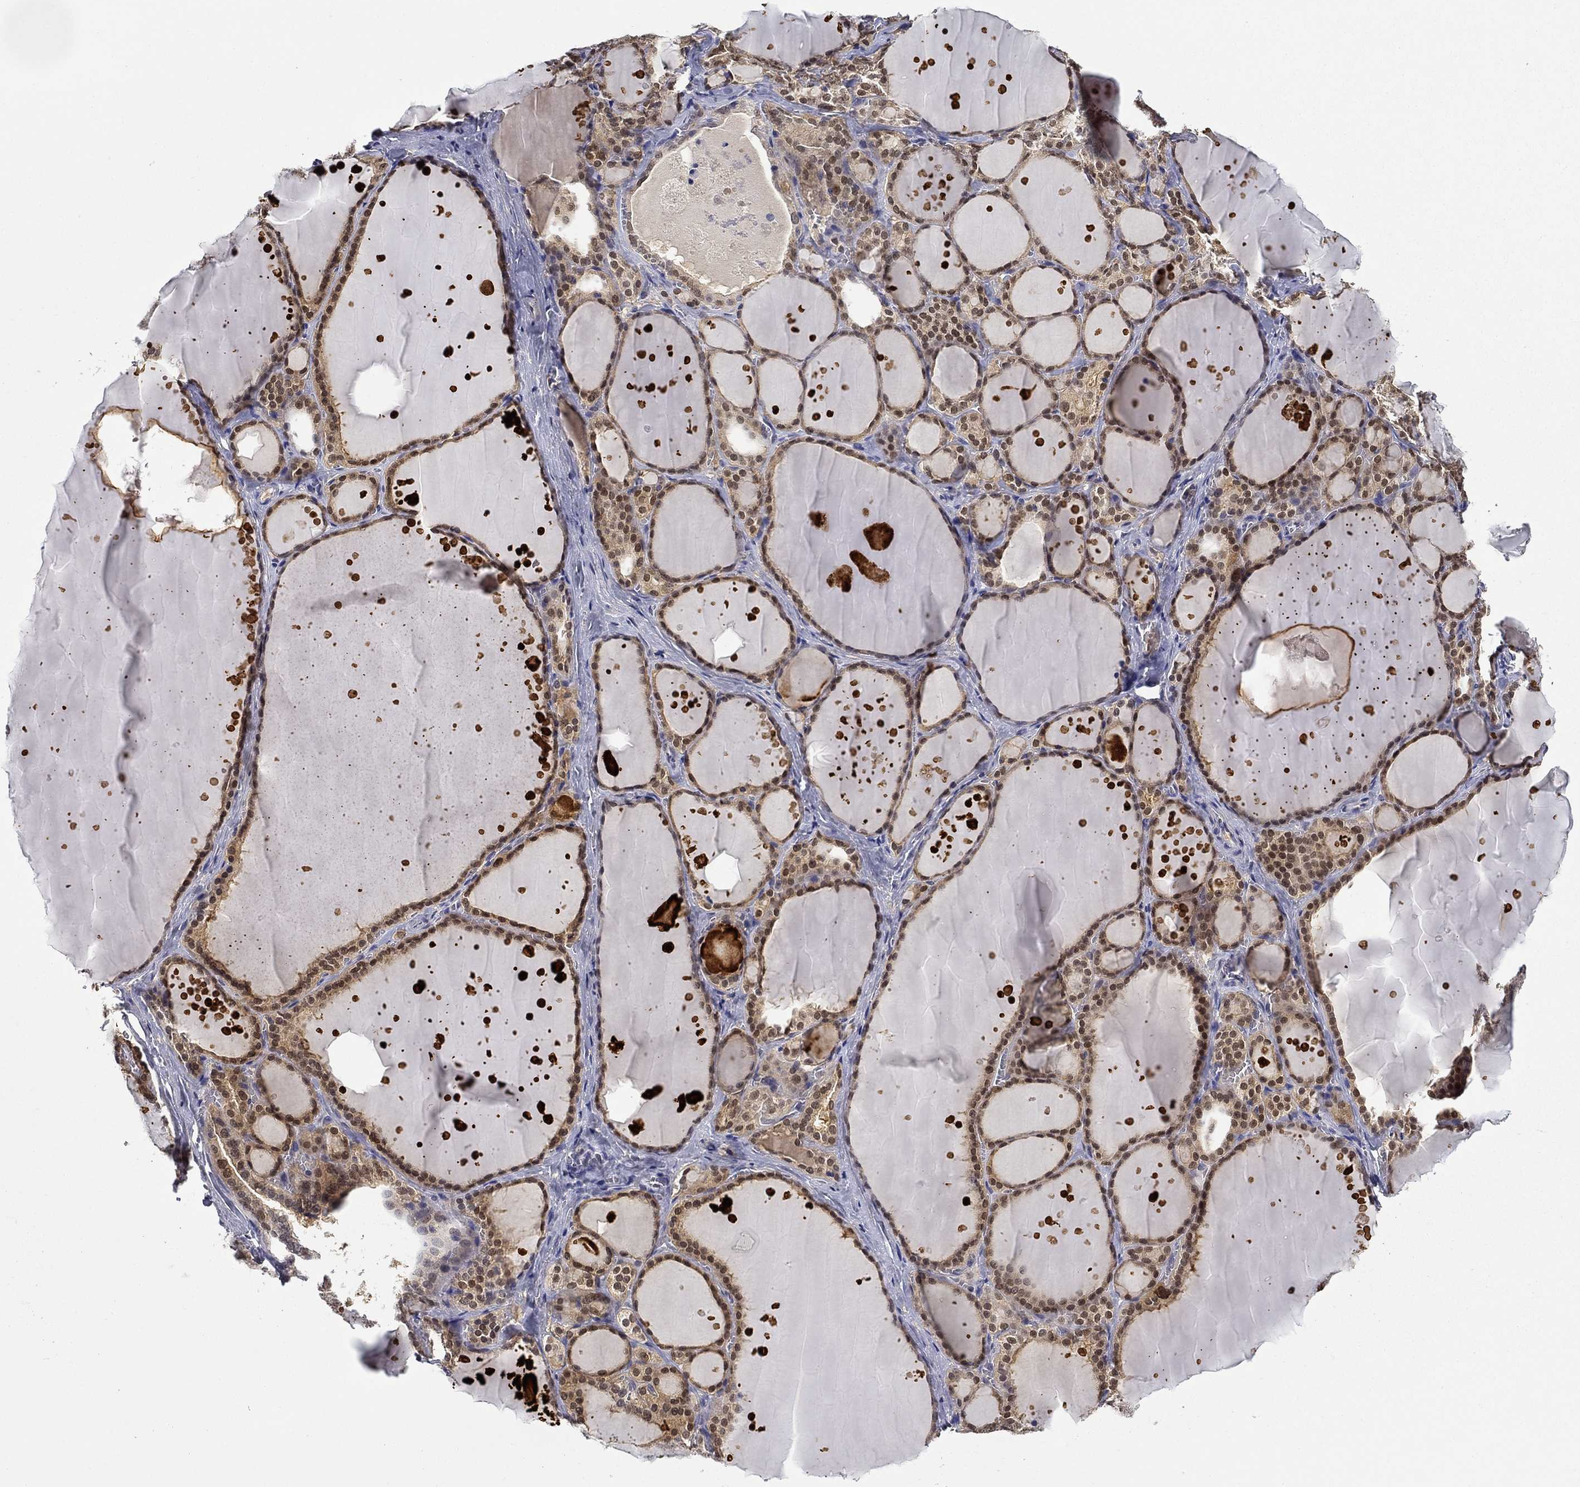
{"staining": {"intensity": "moderate", "quantity": "25%-75%", "location": "cytoplasmic/membranous,nuclear"}, "tissue": "thyroid gland", "cell_type": "Glandular cells", "image_type": "normal", "snomed": [{"axis": "morphology", "description": "Normal tissue, NOS"}, {"axis": "topography", "description": "Thyroid gland"}], "caption": "Moderate cytoplasmic/membranous,nuclear staining for a protein is seen in about 25%-75% of glandular cells of benign thyroid gland using immunohistochemistry.", "gene": "DDTL", "patient": {"sex": "male", "age": 63}}